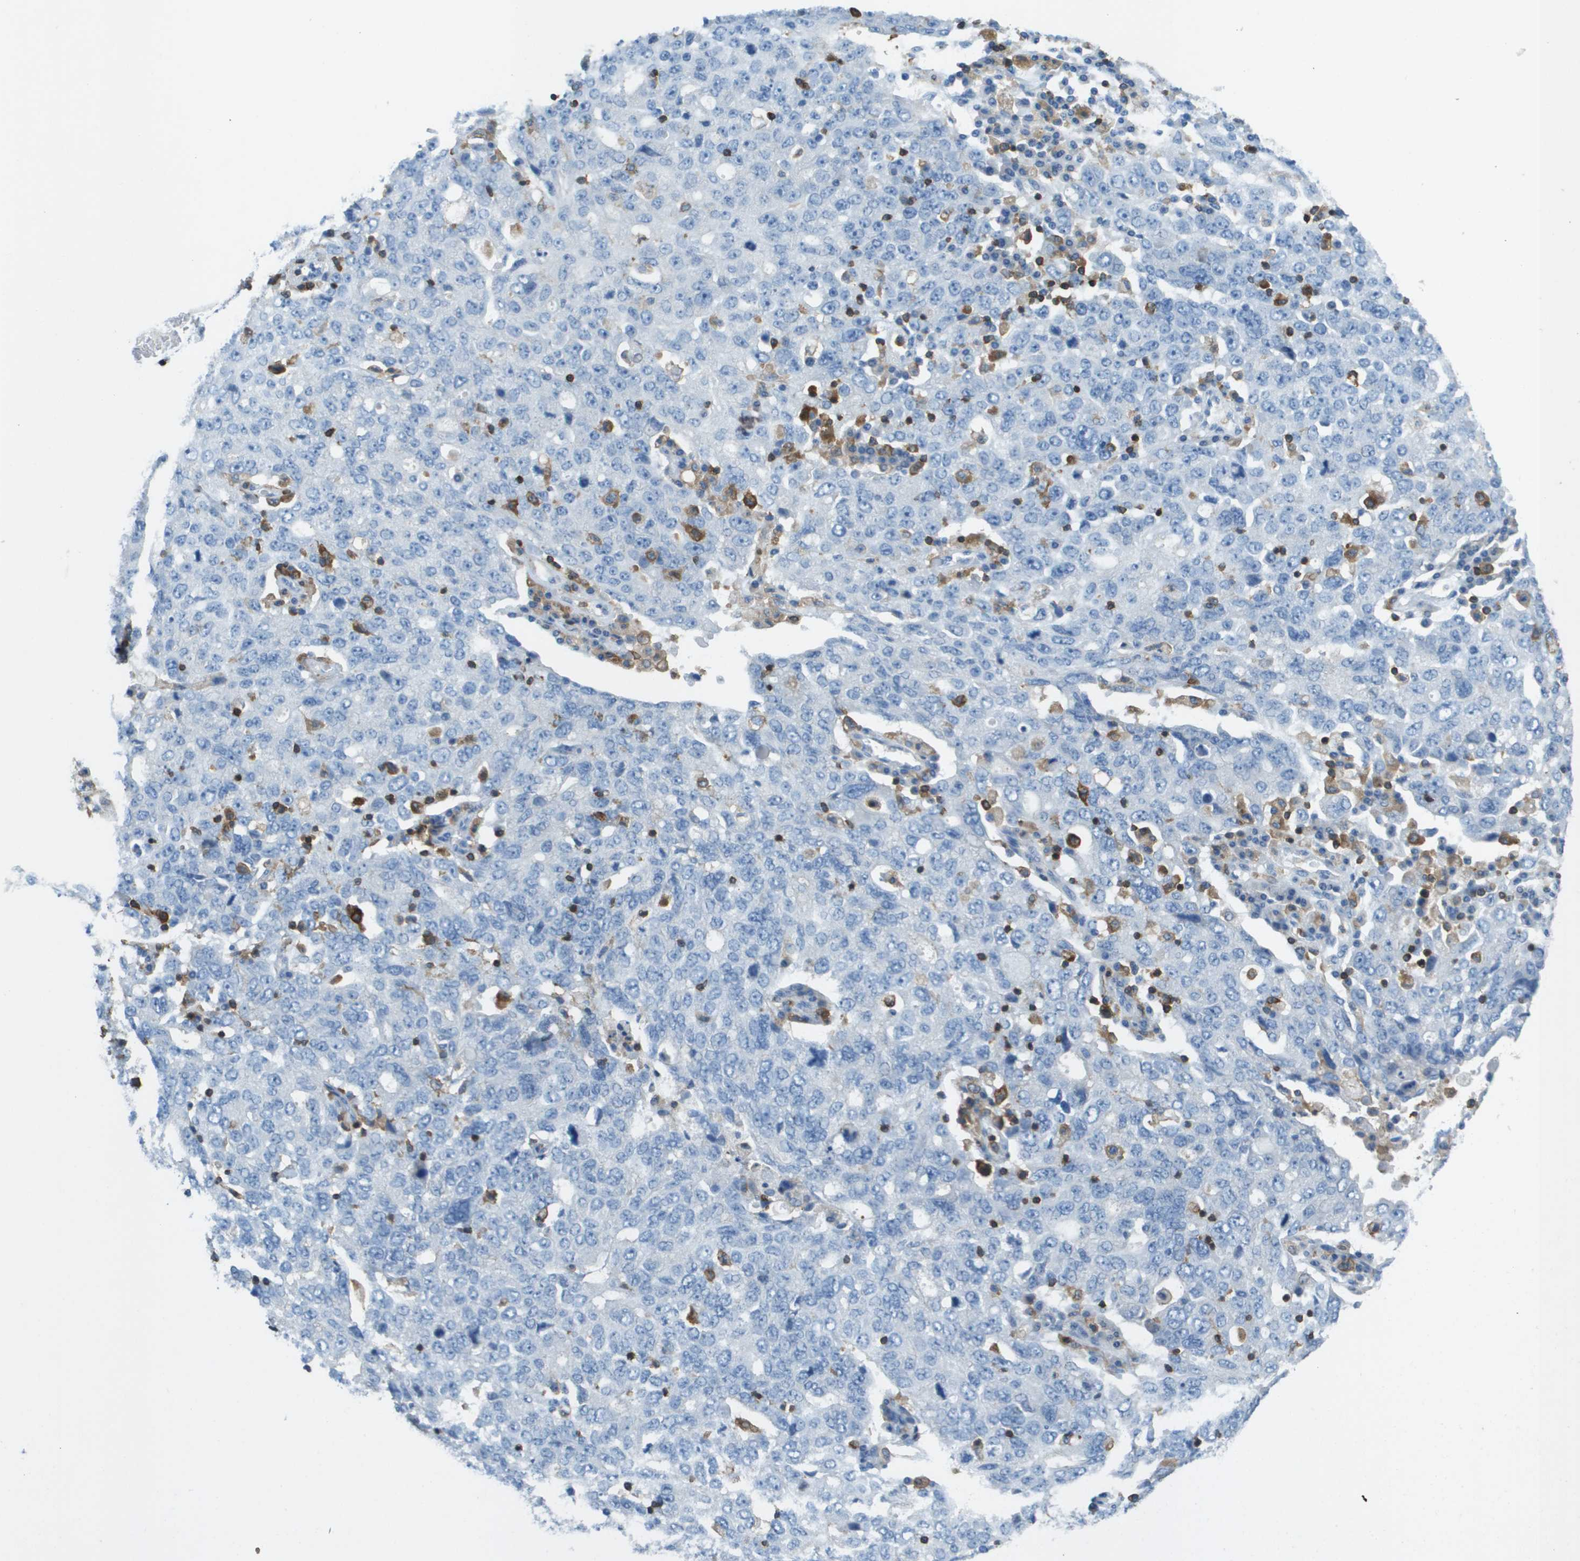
{"staining": {"intensity": "negative", "quantity": "none", "location": "none"}, "tissue": "ovarian cancer", "cell_type": "Tumor cells", "image_type": "cancer", "snomed": [{"axis": "morphology", "description": "Carcinoma, endometroid"}, {"axis": "topography", "description": "Ovary"}], "caption": "A high-resolution photomicrograph shows immunohistochemistry staining of endometroid carcinoma (ovarian), which displays no significant expression in tumor cells. (Immunohistochemistry, brightfield microscopy, high magnification).", "gene": "APBB1IP", "patient": {"sex": "female", "age": 62}}